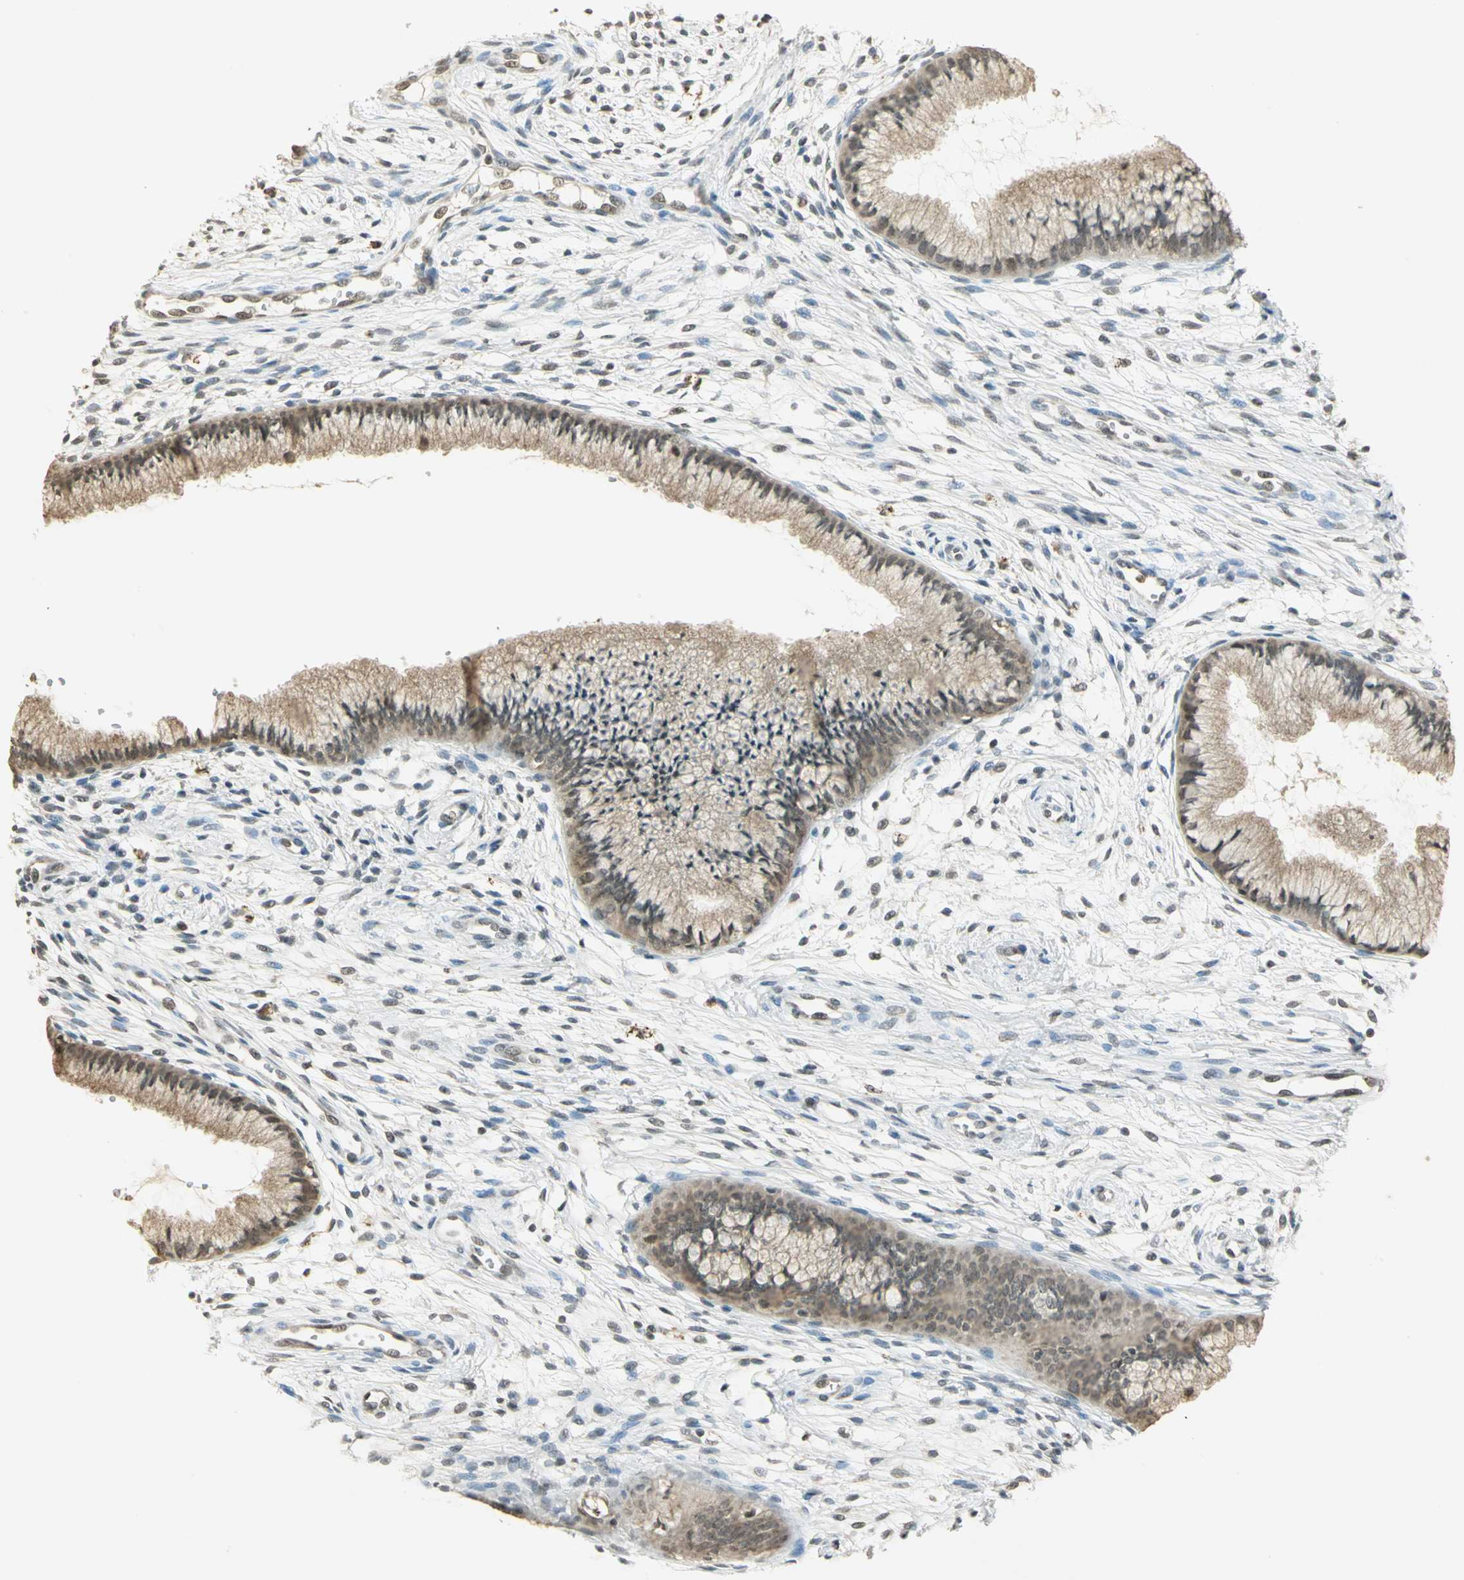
{"staining": {"intensity": "weak", "quantity": ">75%", "location": "cytoplasmic/membranous"}, "tissue": "cervix", "cell_type": "Glandular cells", "image_type": "normal", "snomed": [{"axis": "morphology", "description": "Normal tissue, NOS"}, {"axis": "topography", "description": "Cervix"}], "caption": "A micrograph showing weak cytoplasmic/membranous staining in about >75% of glandular cells in benign cervix, as visualized by brown immunohistochemical staining.", "gene": "SMARCA5", "patient": {"sex": "female", "age": 39}}